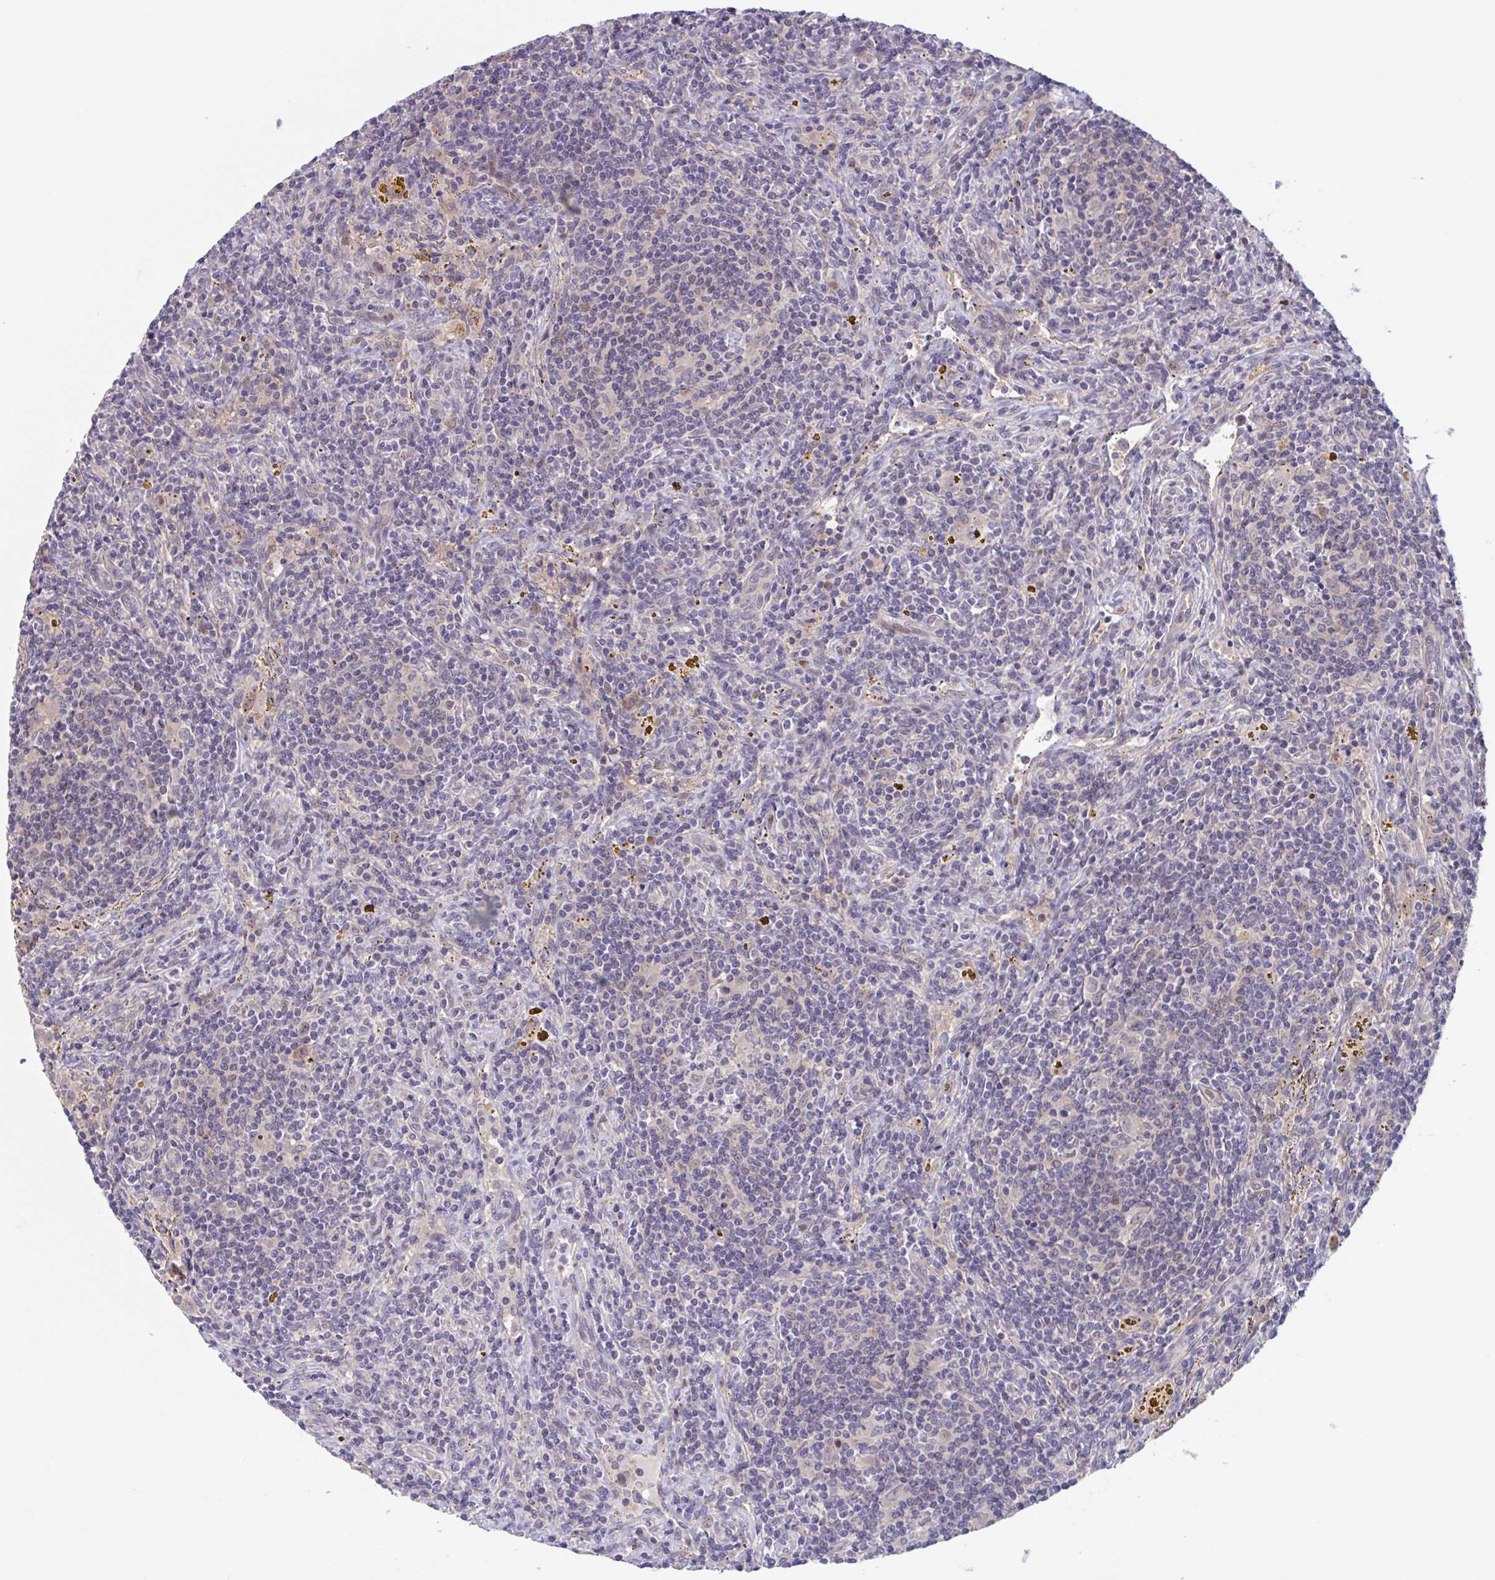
{"staining": {"intensity": "negative", "quantity": "none", "location": "none"}, "tissue": "lymphoma", "cell_type": "Tumor cells", "image_type": "cancer", "snomed": [{"axis": "morphology", "description": "Malignant lymphoma, non-Hodgkin's type, Low grade"}, {"axis": "topography", "description": "Spleen"}], "caption": "This is an immunohistochemistry micrograph of human malignant lymphoma, non-Hodgkin's type (low-grade). There is no positivity in tumor cells.", "gene": "RIOK1", "patient": {"sex": "female", "age": 70}}